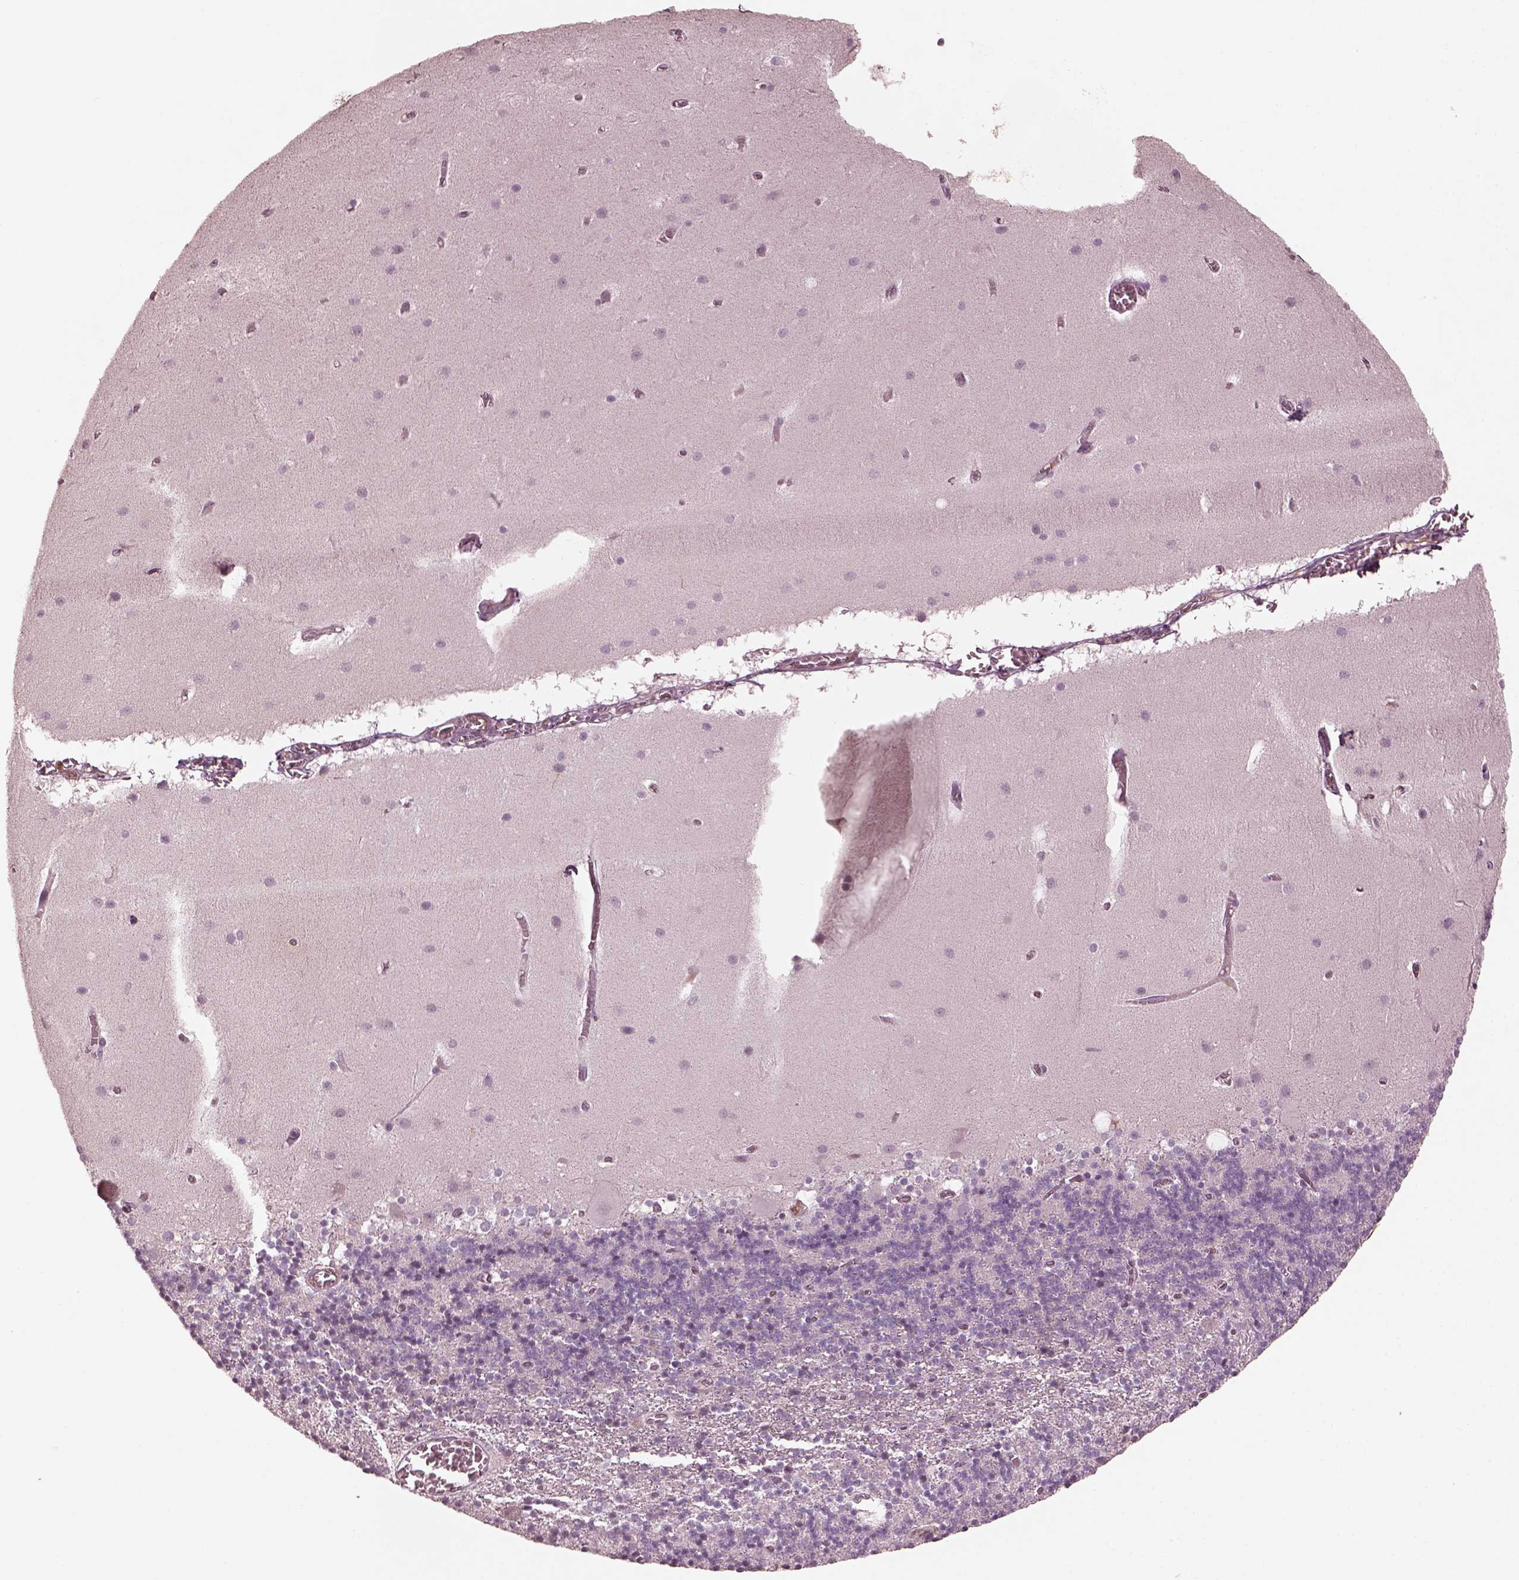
{"staining": {"intensity": "negative", "quantity": "none", "location": "none"}, "tissue": "cerebellum", "cell_type": "Cells in granular layer", "image_type": "normal", "snomed": [{"axis": "morphology", "description": "Normal tissue, NOS"}, {"axis": "topography", "description": "Cerebellum"}], "caption": "Human cerebellum stained for a protein using immunohistochemistry exhibits no expression in cells in granular layer.", "gene": "VWA5B1", "patient": {"sex": "male", "age": 70}}